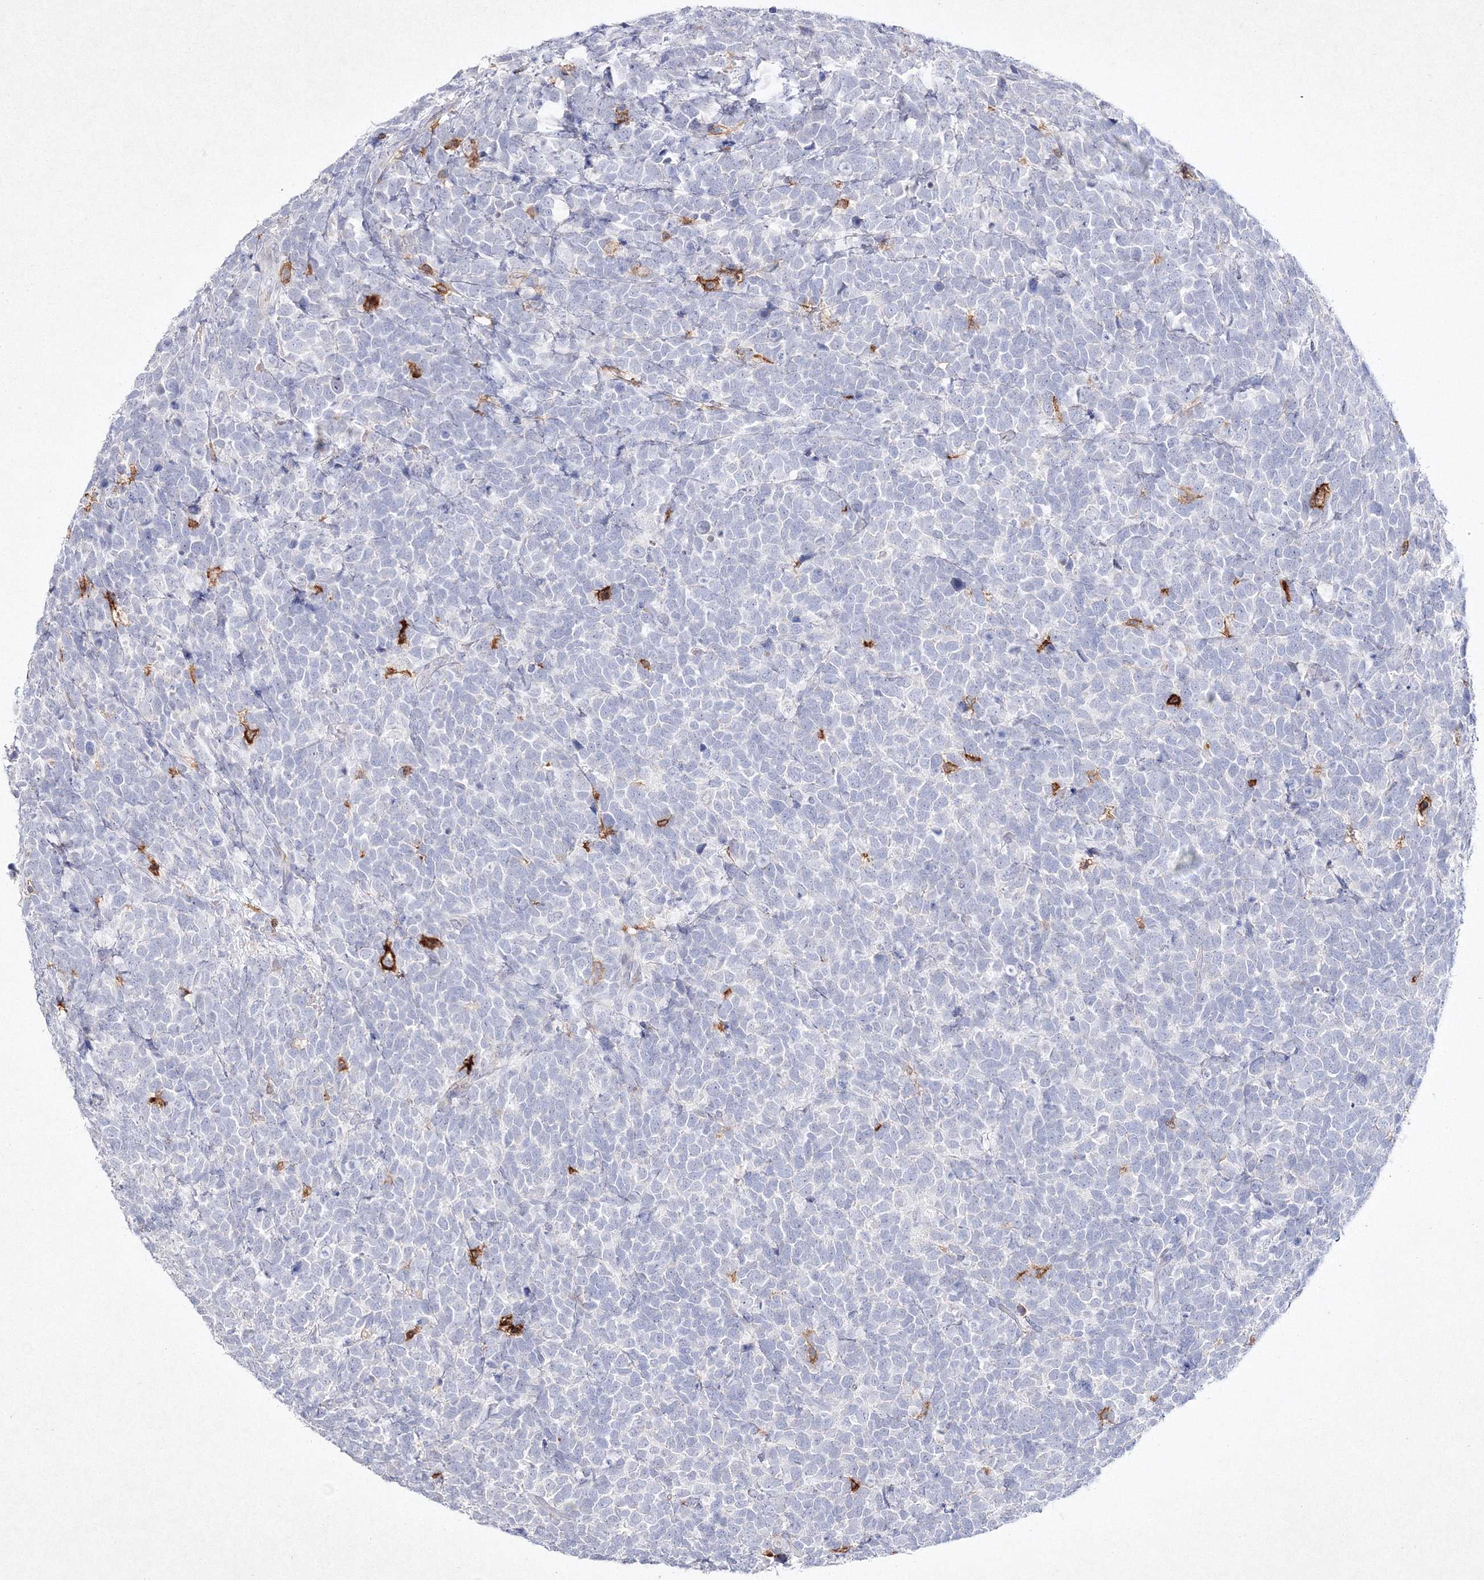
{"staining": {"intensity": "negative", "quantity": "none", "location": "none"}, "tissue": "urothelial cancer", "cell_type": "Tumor cells", "image_type": "cancer", "snomed": [{"axis": "morphology", "description": "Urothelial carcinoma, High grade"}, {"axis": "topography", "description": "Urinary bladder"}], "caption": "DAB (3,3'-diaminobenzidine) immunohistochemical staining of human urothelial carcinoma (high-grade) shows no significant positivity in tumor cells.", "gene": "HCST", "patient": {"sex": "female", "age": 82}}